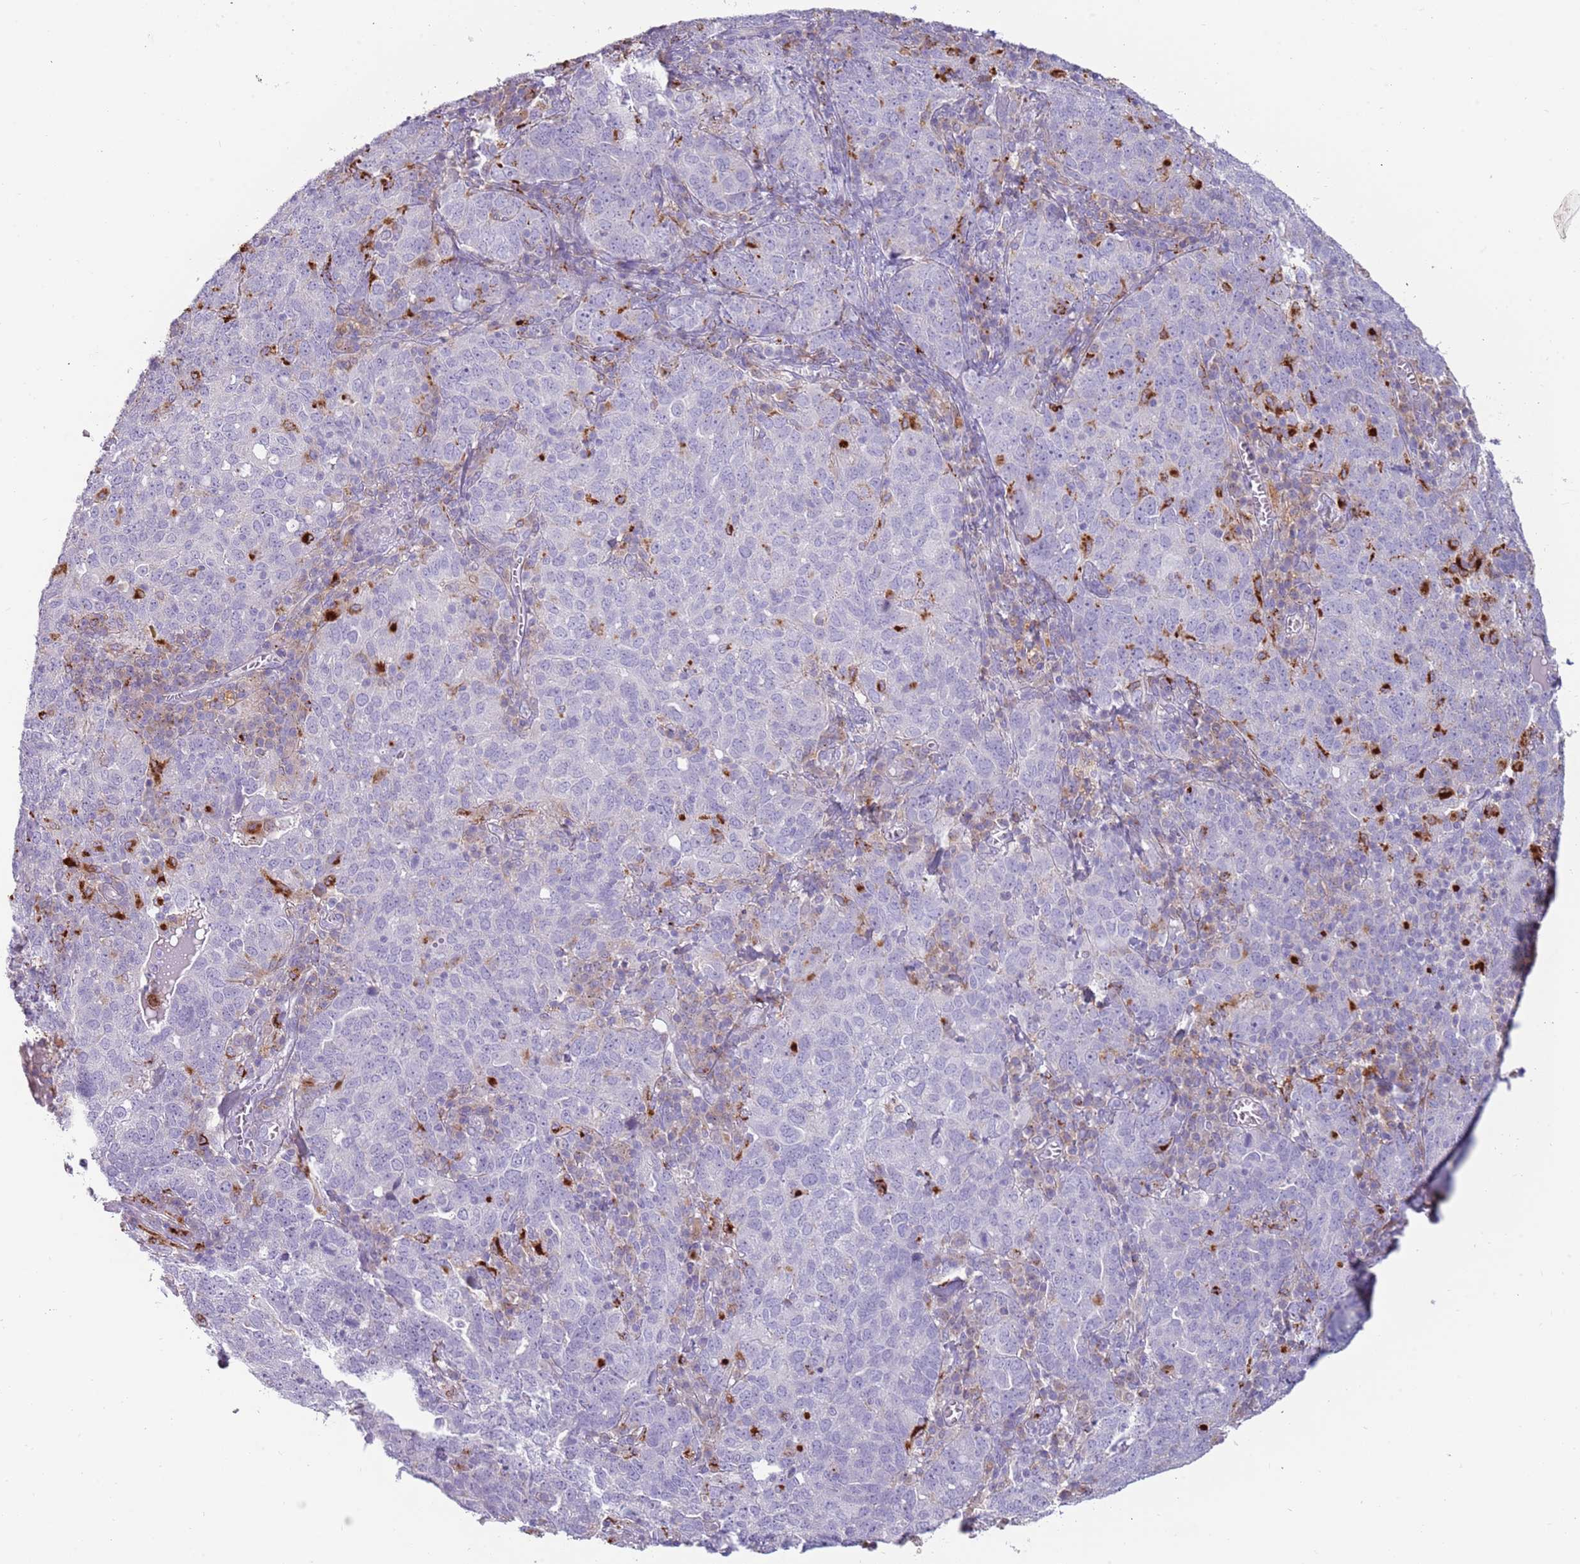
{"staining": {"intensity": "negative", "quantity": "none", "location": "none"}, "tissue": "ovarian cancer", "cell_type": "Tumor cells", "image_type": "cancer", "snomed": [{"axis": "morphology", "description": "Carcinoma, endometroid"}, {"axis": "topography", "description": "Ovary"}], "caption": "IHC of human ovarian endometroid carcinoma reveals no positivity in tumor cells.", "gene": "NWD2", "patient": {"sex": "female", "age": 62}}